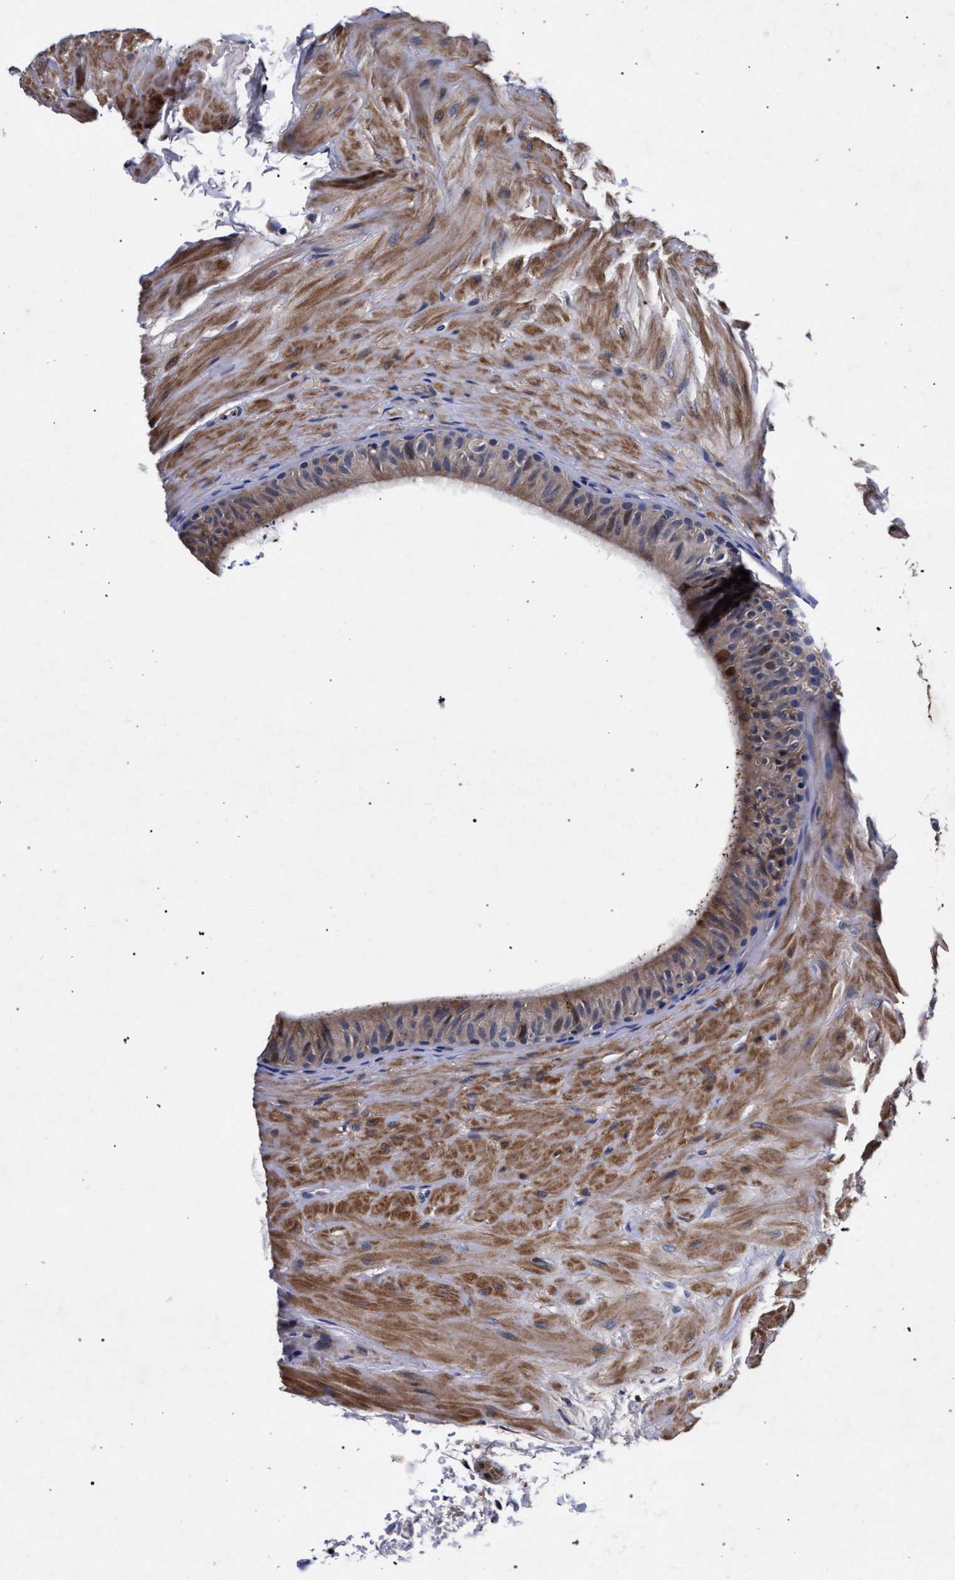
{"staining": {"intensity": "moderate", "quantity": "25%-75%", "location": "cytoplasmic/membranous"}, "tissue": "epididymis", "cell_type": "Glandular cells", "image_type": "normal", "snomed": [{"axis": "morphology", "description": "Normal tissue, NOS"}, {"axis": "topography", "description": "Epididymis"}], "caption": "This image shows benign epididymis stained with IHC to label a protein in brown. The cytoplasmic/membranous of glandular cells show moderate positivity for the protein. Nuclei are counter-stained blue.", "gene": "CFAP95", "patient": {"sex": "male", "age": 34}}